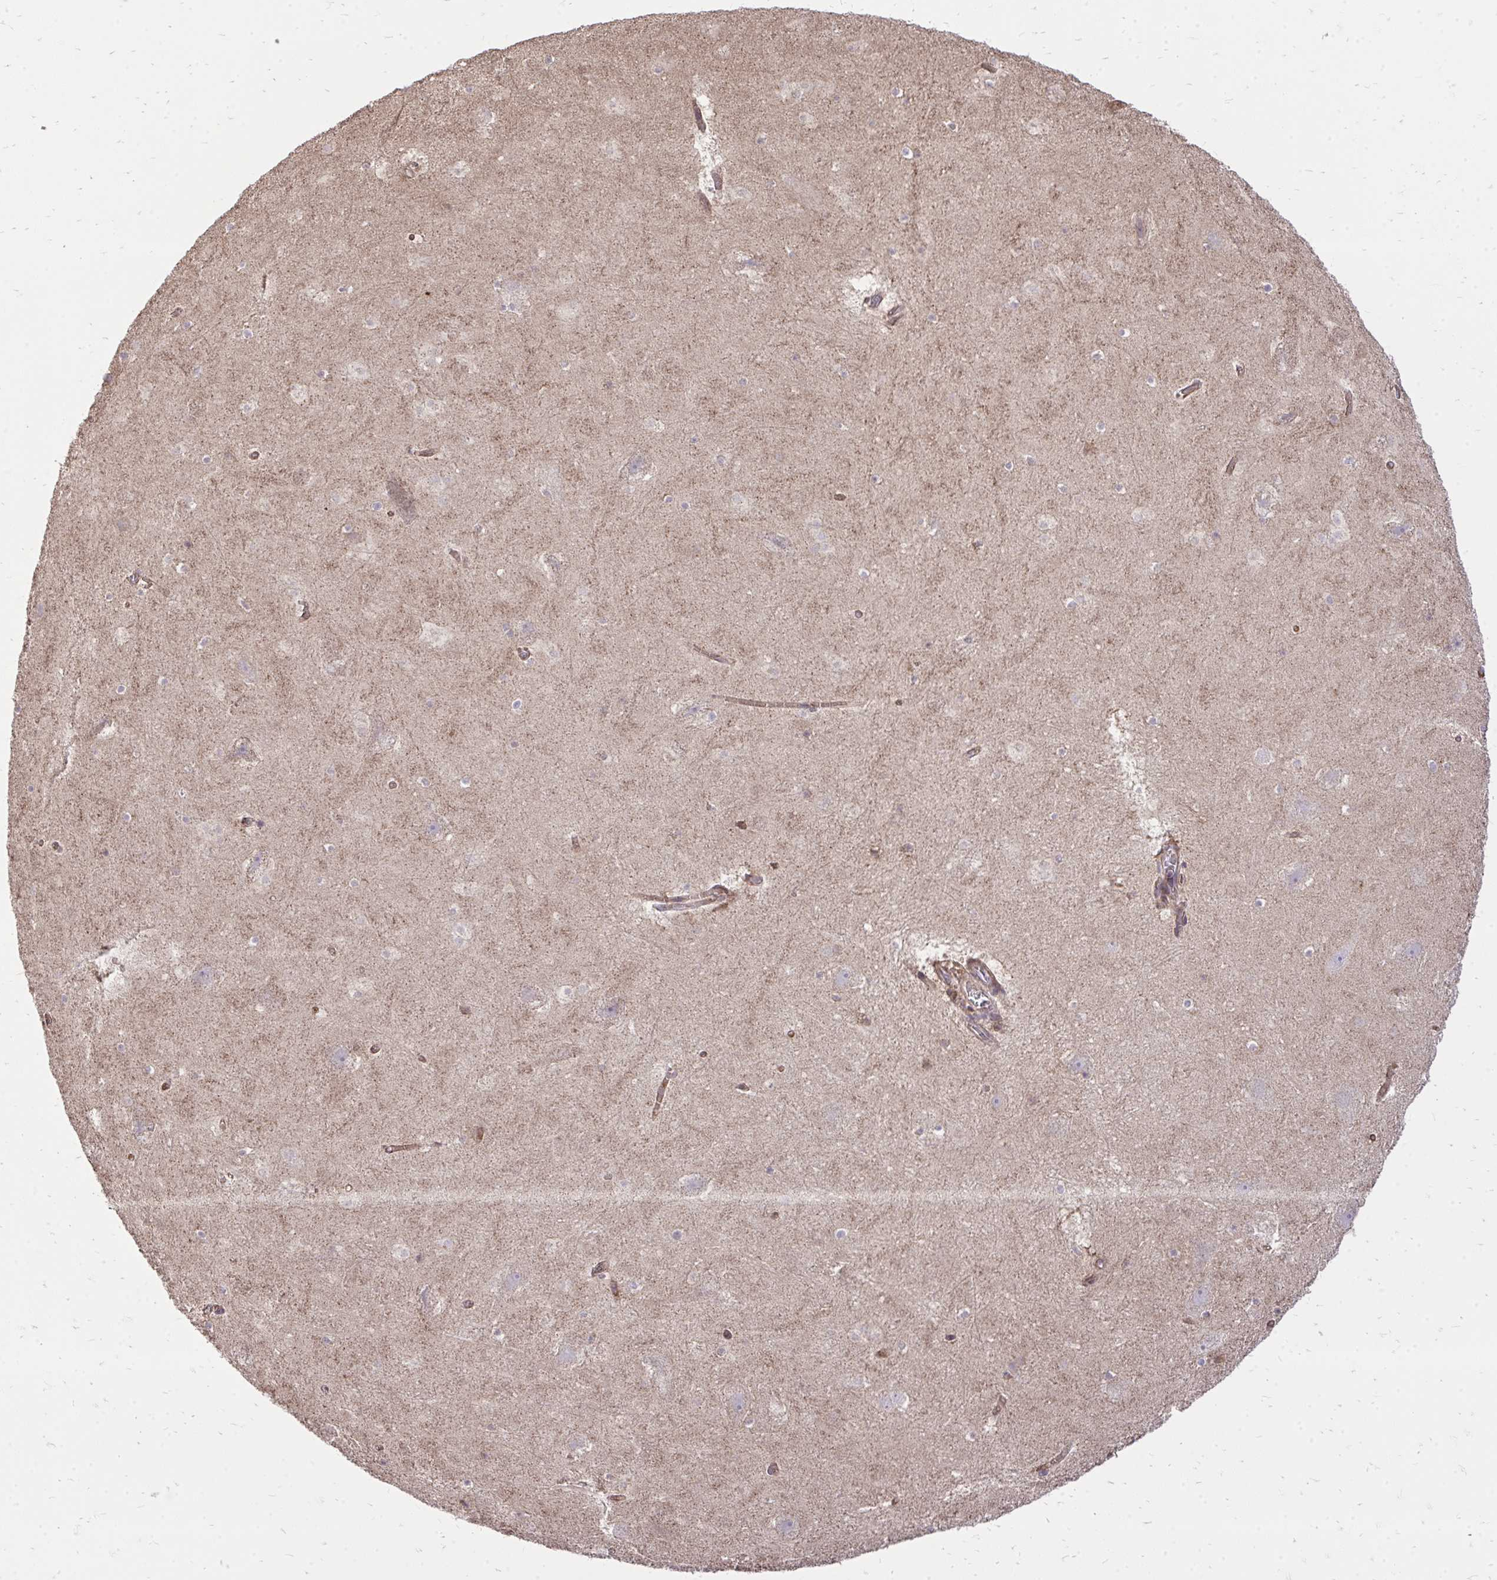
{"staining": {"intensity": "weak", "quantity": "<25%", "location": "cytoplasmic/membranous"}, "tissue": "hippocampus", "cell_type": "Glial cells", "image_type": "normal", "snomed": [{"axis": "morphology", "description": "Normal tissue, NOS"}, {"axis": "topography", "description": "Hippocampus"}], "caption": "An IHC image of unremarkable hippocampus is shown. There is no staining in glial cells of hippocampus. (Stains: DAB (3,3'-diaminobenzidine) immunohistochemistry with hematoxylin counter stain, Microscopy: brightfield microscopy at high magnification).", "gene": "SLC7A5", "patient": {"sex": "female", "age": 42}}